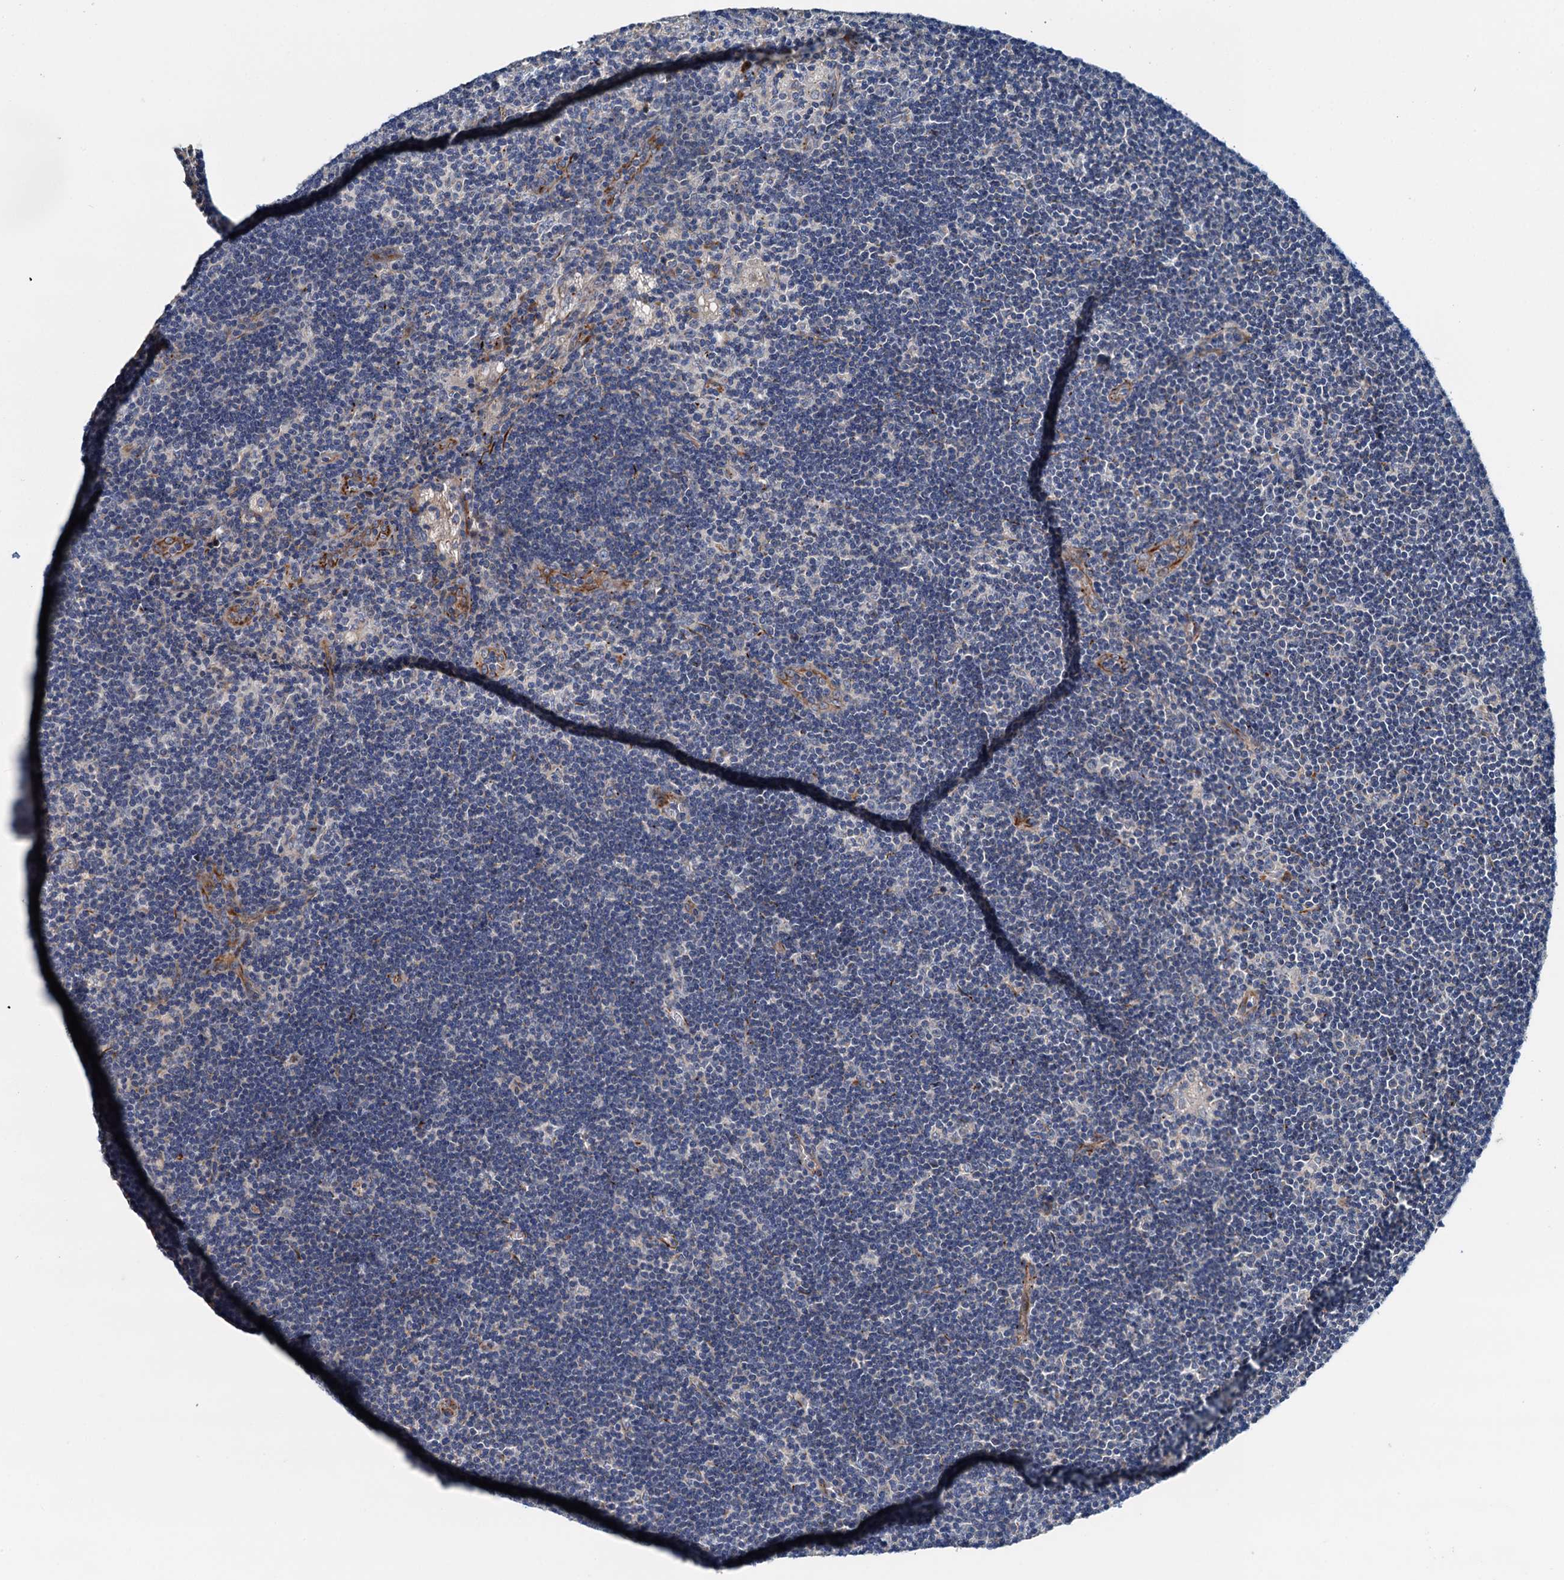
{"staining": {"intensity": "moderate", "quantity": "<25%", "location": "cytoplasmic/membranous"}, "tissue": "lymph node", "cell_type": "Germinal center cells", "image_type": "normal", "snomed": [{"axis": "morphology", "description": "Normal tissue, NOS"}, {"axis": "topography", "description": "Lymph node"}], "caption": "Immunohistochemical staining of unremarkable lymph node reveals <25% levels of moderate cytoplasmic/membranous protein expression in approximately <25% of germinal center cells.", "gene": "ELAC1", "patient": {"sex": "male", "age": 24}}